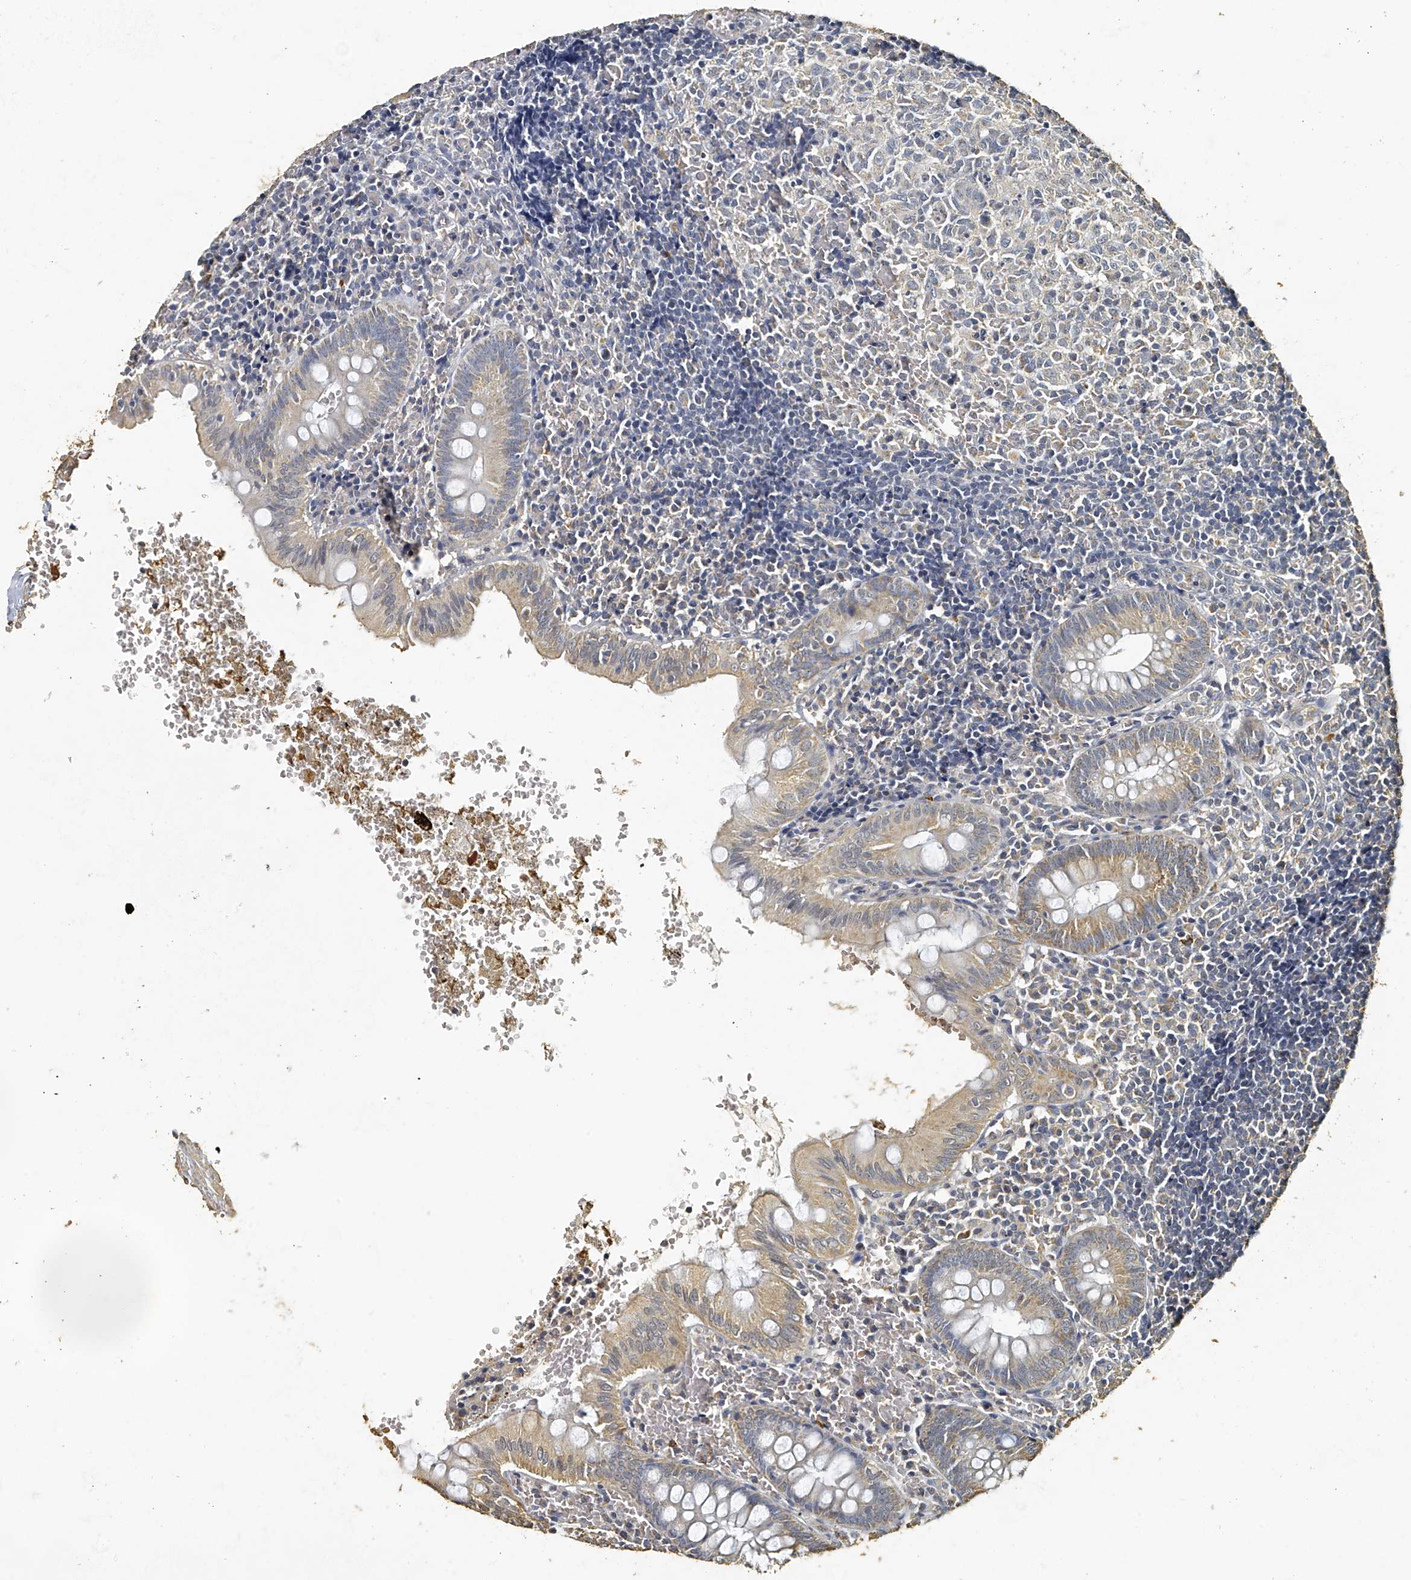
{"staining": {"intensity": "weak", "quantity": "25%-75%", "location": "cytoplasmic/membranous"}, "tissue": "appendix", "cell_type": "Glandular cells", "image_type": "normal", "snomed": [{"axis": "morphology", "description": "Normal tissue, NOS"}, {"axis": "topography", "description": "Appendix"}], "caption": "Appendix stained with DAB immunohistochemistry reveals low levels of weak cytoplasmic/membranous positivity in about 25%-75% of glandular cells.", "gene": "MRPL28", "patient": {"sex": "male", "age": 8}}